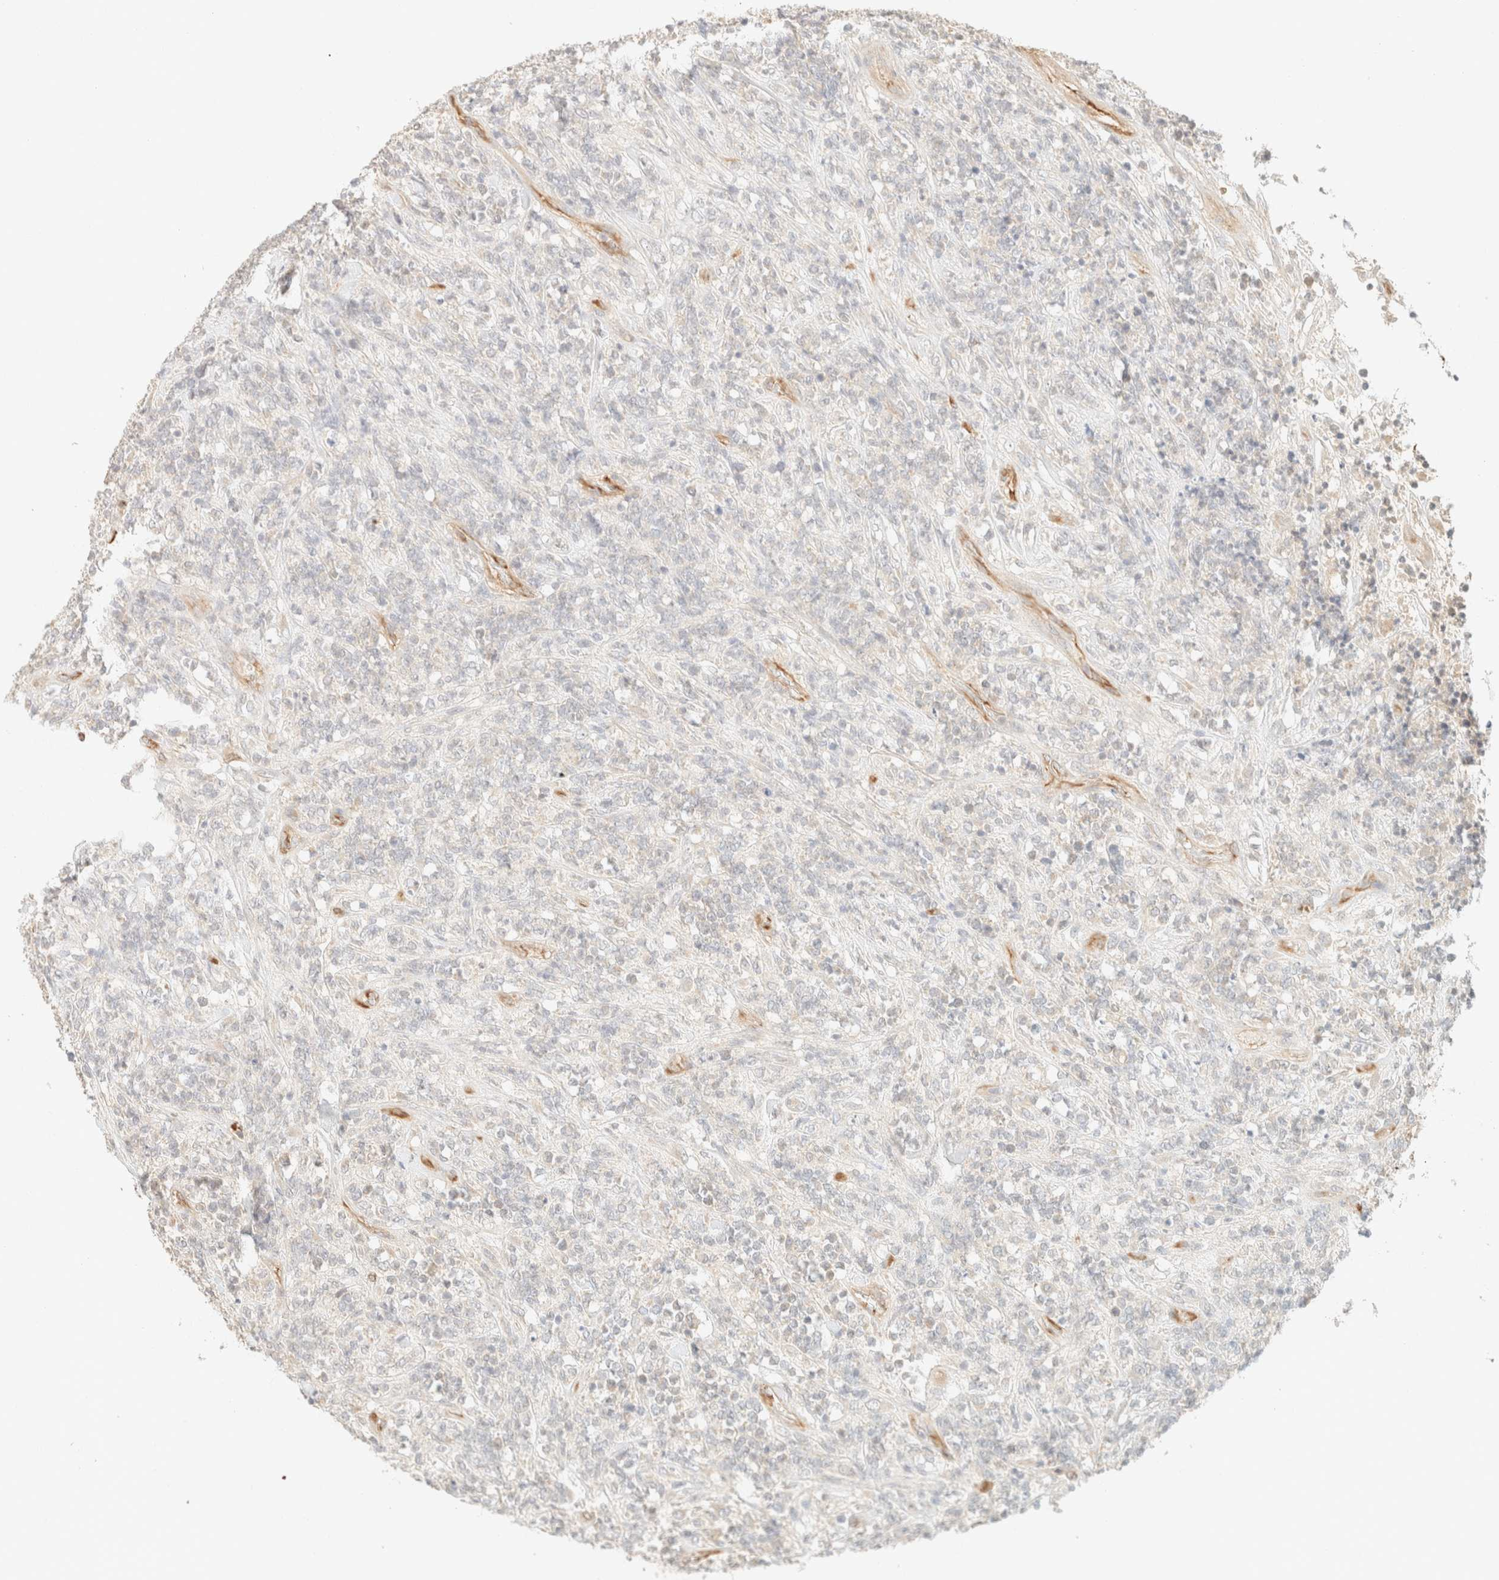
{"staining": {"intensity": "negative", "quantity": "none", "location": "none"}, "tissue": "lymphoma", "cell_type": "Tumor cells", "image_type": "cancer", "snomed": [{"axis": "morphology", "description": "Malignant lymphoma, non-Hodgkin's type, High grade"}, {"axis": "topography", "description": "Soft tissue"}], "caption": "Lymphoma was stained to show a protein in brown. There is no significant staining in tumor cells.", "gene": "SPARCL1", "patient": {"sex": "male", "age": 18}}